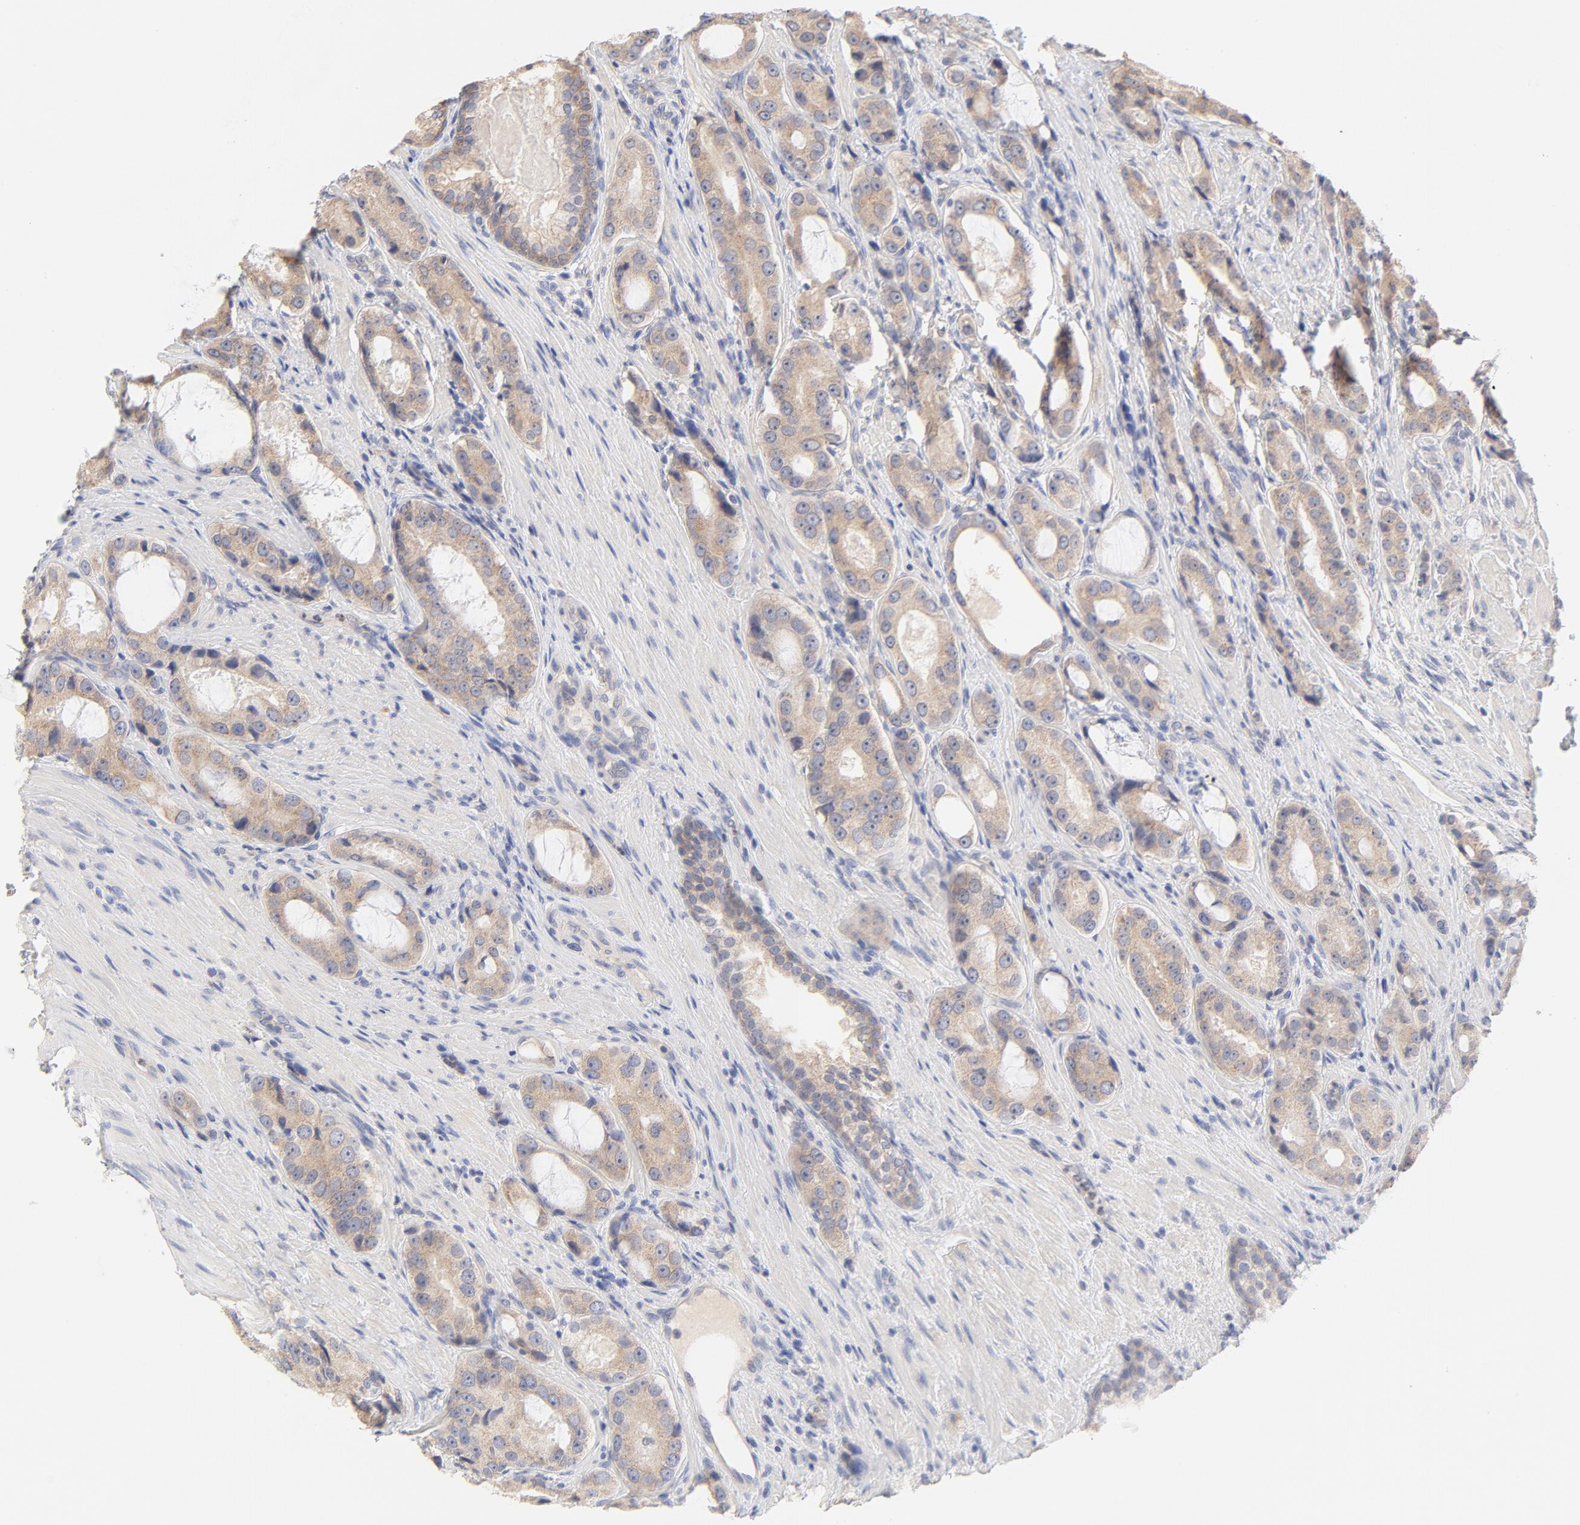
{"staining": {"intensity": "weak", "quantity": ">75%", "location": "cytoplasmic/membranous"}, "tissue": "prostate cancer", "cell_type": "Tumor cells", "image_type": "cancer", "snomed": [{"axis": "morphology", "description": "Adenocarcinoma, High grade"}, {"axis": "topography", "description": "Prostate"}], "caption": "Tumor cells display low levels of weak cytoplasmic/membranous expression in about >75% of cells in prostate cancer (adenocarcinoma (high-grade)).", "gene": "MTERF2", "patient": {"sex": "male", "age": 72}}